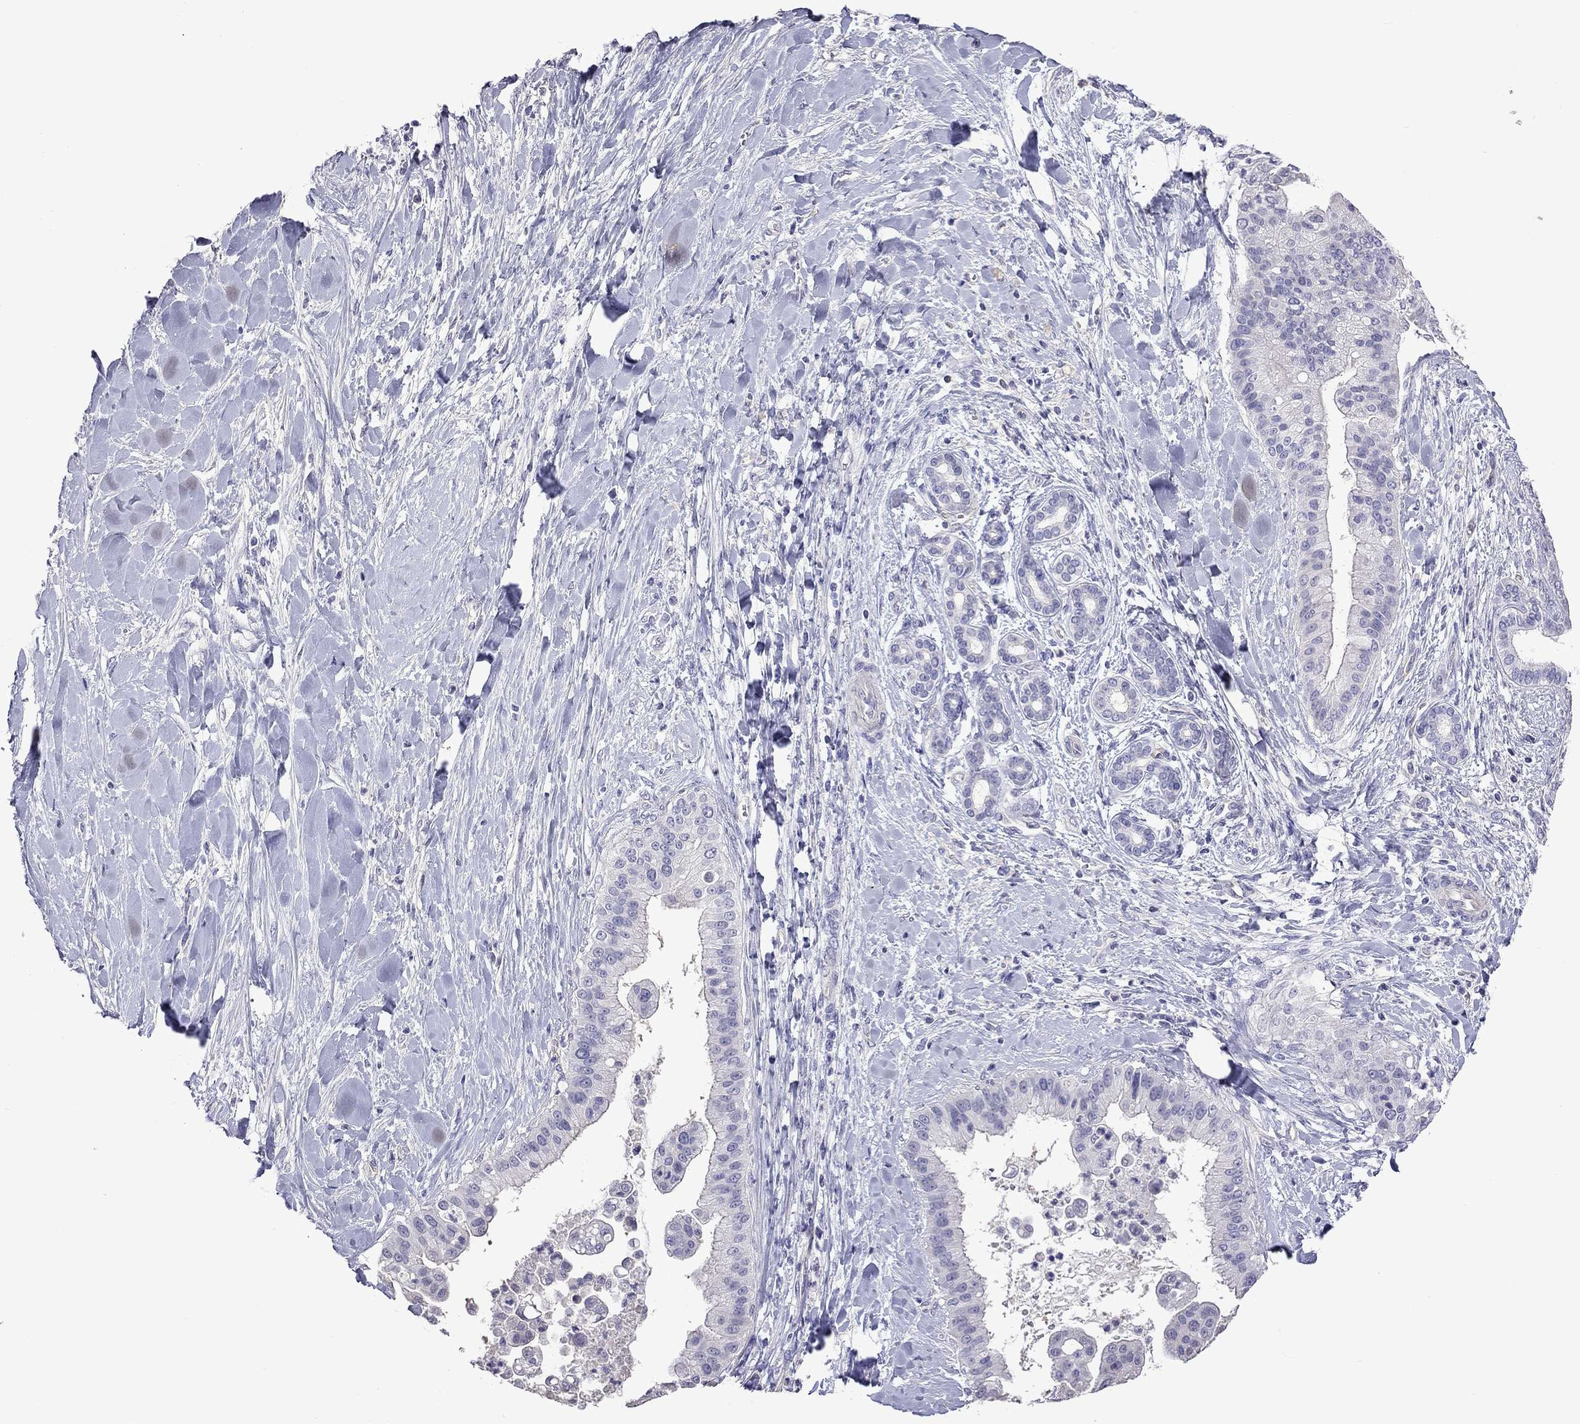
{"staining": {"intensity": "negative", "quantity": "none", "location": "none"}, "tissue": "liver cancer", "cell_type": "Tumor cells", "image_type": "cancer", "snomed": [{"axis": "morphology", "description": "Cholangiocarcinoma"}, {"axis": "topography", "description": "Liver"}], "caption": "The histopathology image shows no significant staining in tumor cells of liver cholangiocarcinoma.", "gene": "FEZ1", "patient": {"sex": "female", "age": 54}}